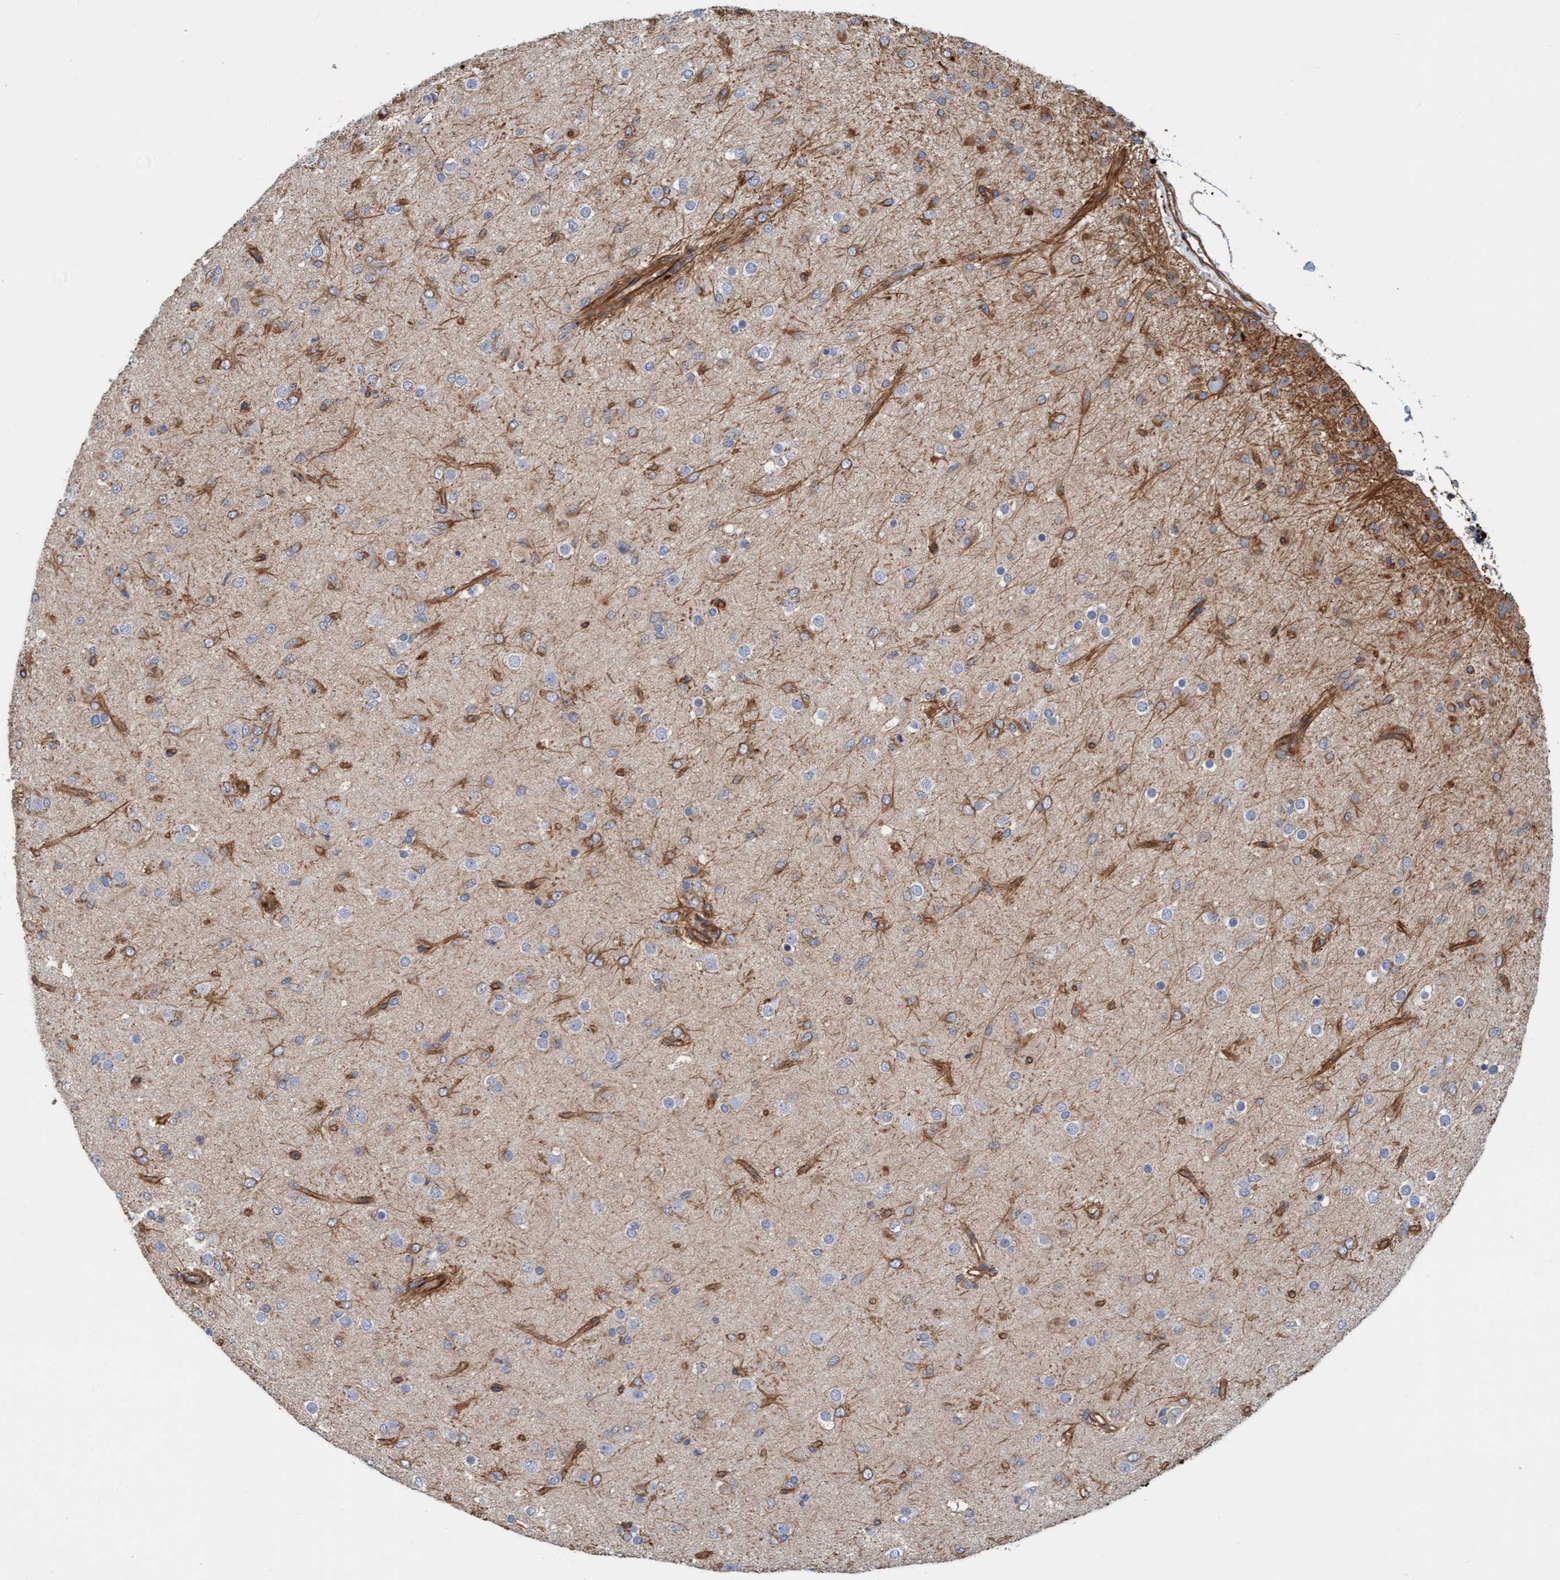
{"staining": {"intensity": "moderate", "quantity": "<25%", "location": "cytoplasmic/membranous"}, "tissue": "glioma", "cell_type": "Tumor cells", "image_type": "cancer", "snomed": [{"axis": "morphology", "description": "Glioma, malignant, Low grade"}, {"axis": "topography", "description": "Brain"}], "caption": "DAB (3,3'-diaminobenzidine) immunohistochemical staining of human glioma exhibits moderate cytoplasmic/membranous protein expression in about <25% of tumor cells. Ihc stains the protein of interest in brown and the nuclei are stained blue.", "gene": "STXBP4", "patient": {"sex": "male", "age": 65}}